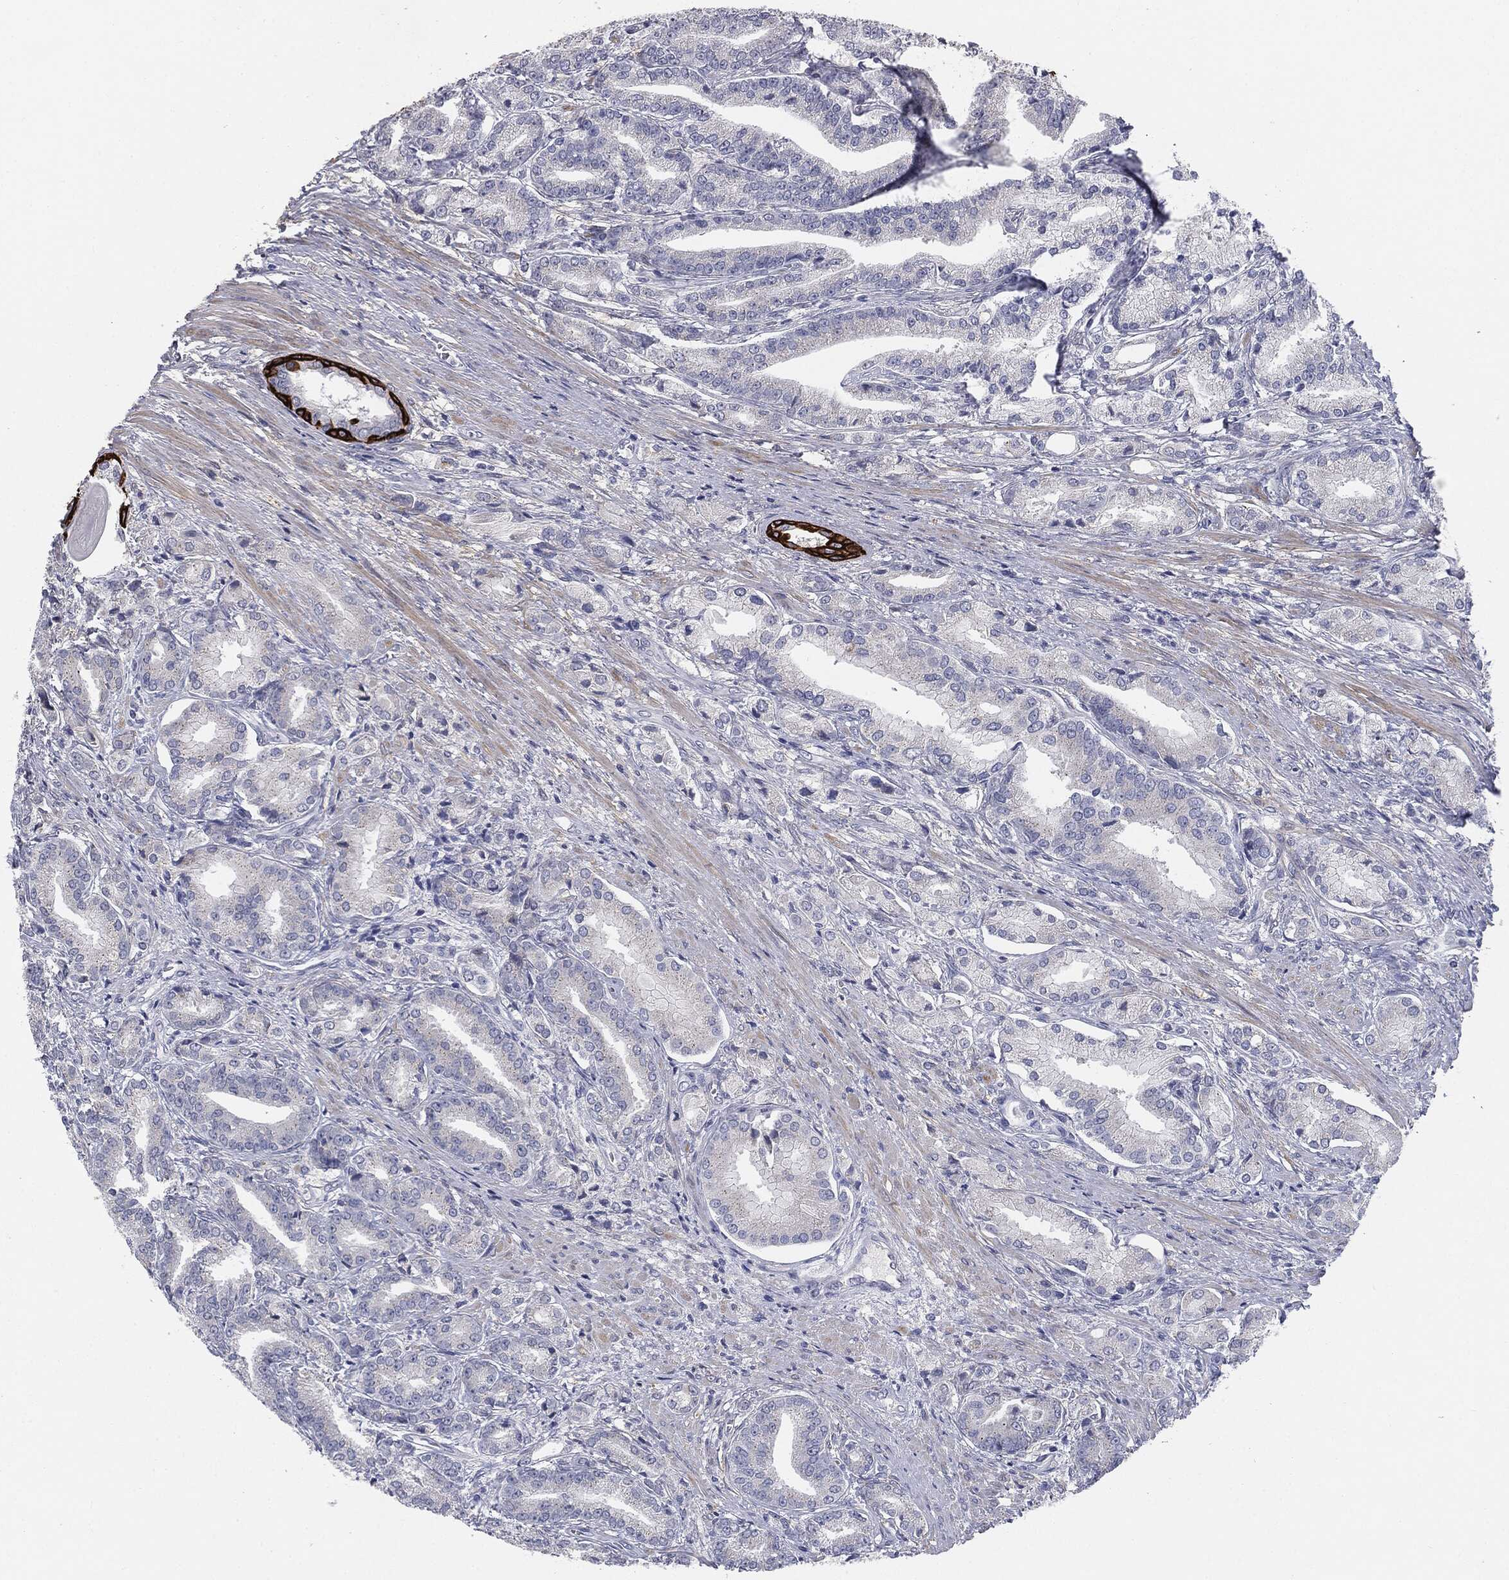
{"staining": {"intensity": "negative", "quantity": "none", "location": "none"}, "tissue": "prostate cancer", "cell_type": "Tumor cells", "image_type": "cancer", "snomed": [{"axis": "morphology", "description": "Adenocarcinoma, High grade"}, {"axis": "topography", "description": "Prostate and seminal vesicle, NOS"}], "caption": "An image of human adenocarcinoma (high-grade) (prostate) is negative for staining in tumor cells. Brightfield microscopy of IHC stained with DAB (brown) and hematoxylin (blue), captured at high magnification.", "gene": "KRT5", "patient": {"sex": "male", "age": 61}}